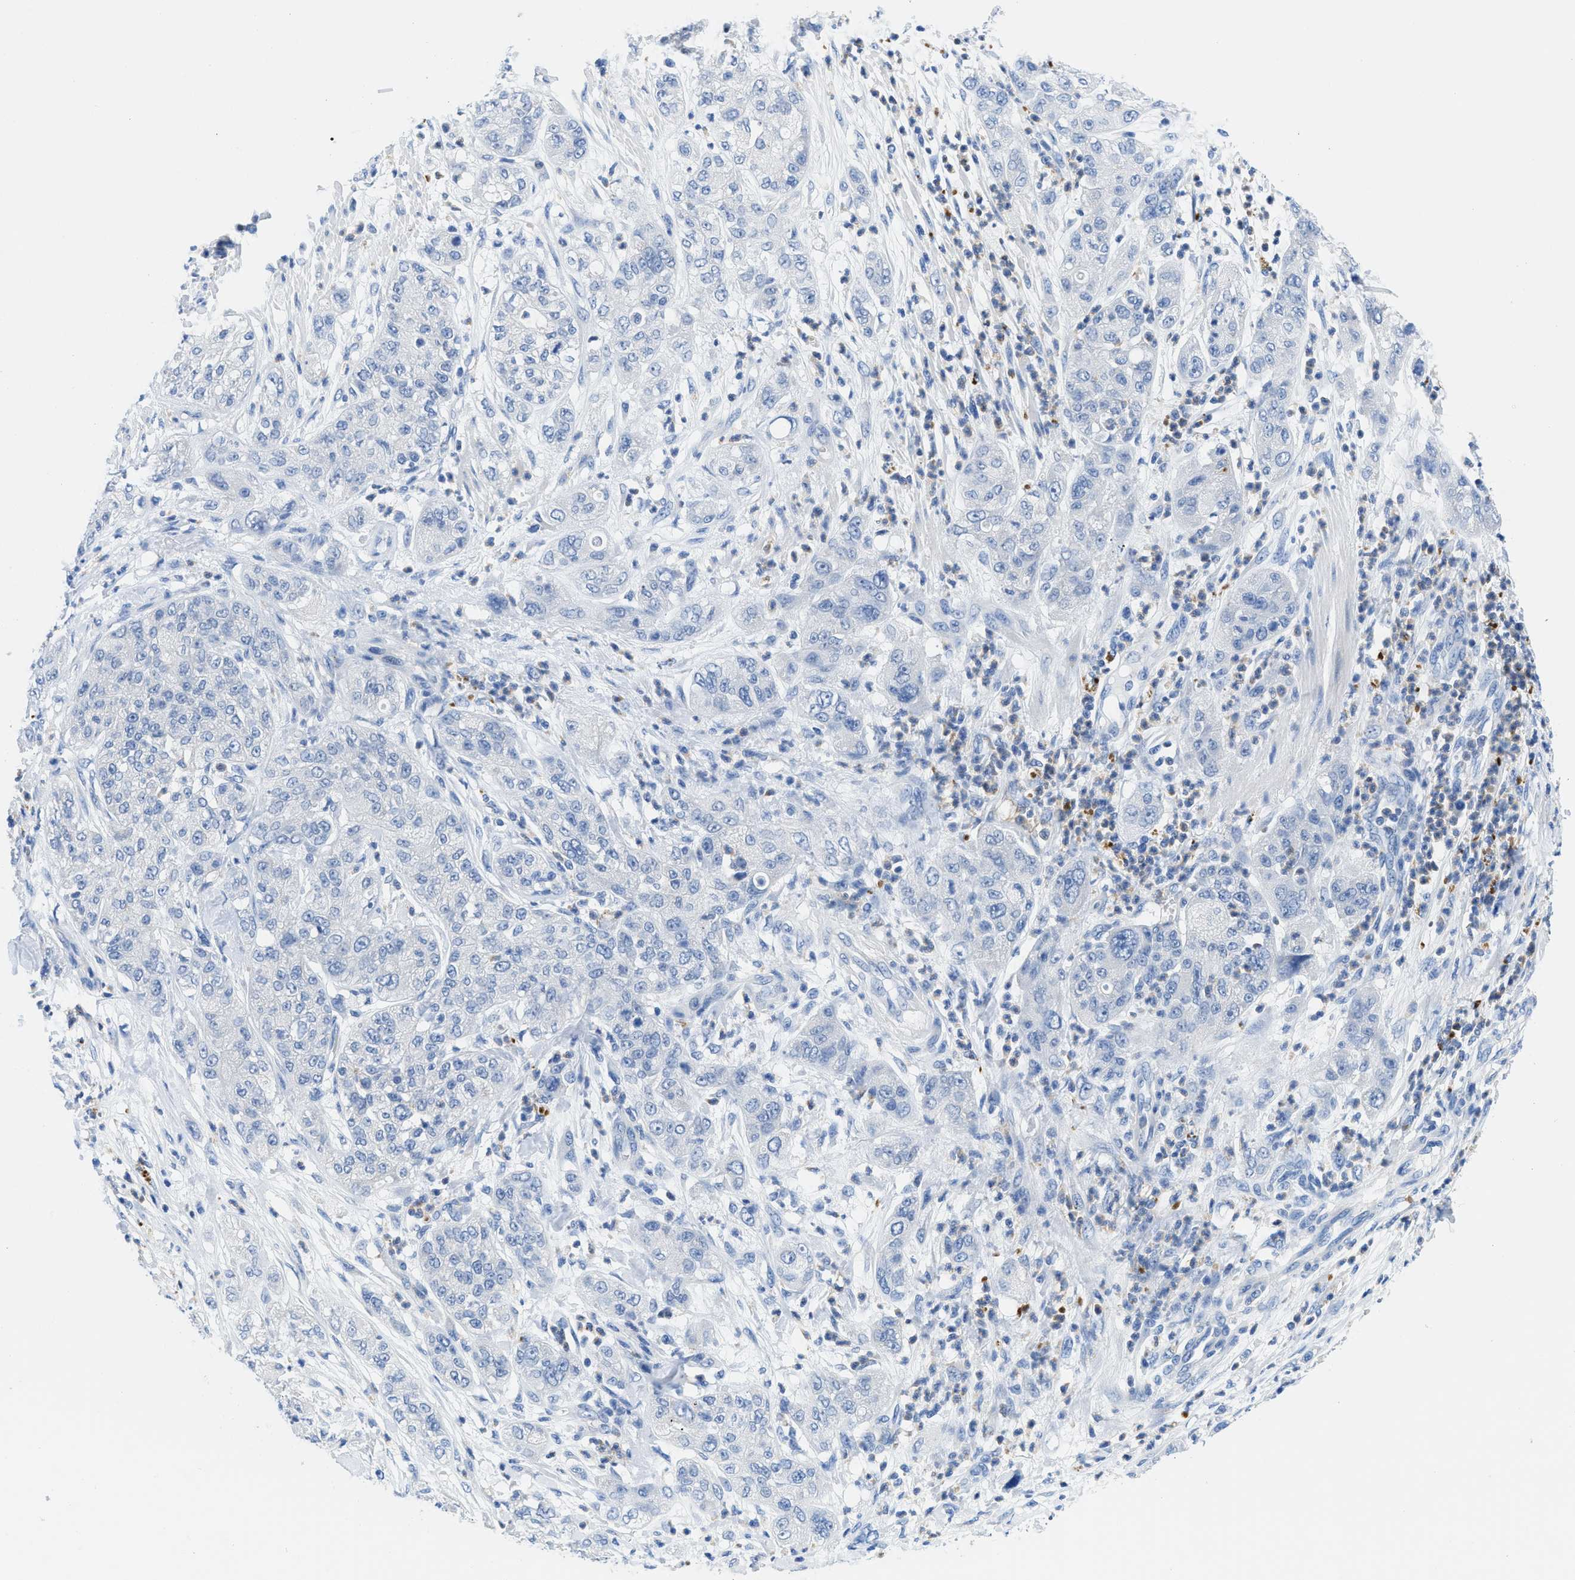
{"staining": {"intensity": "negative", "quantity": "none", "location": "none"}, "tissue": "pancreatic cancer", "cell_type": "Tumor cells", "image_type": "cancer", "snomed": [{"axis": "morphology", "description": "Adenocarcinoma, NOS"}, {"axis": "topography", "description": "Pancreas"}], "caption": "Image shows no significant protein expression in tumor cells of pancreatic adenocarcinoma.", "gene": "NEB", "patient": {"sex": "female", "age": 78}}